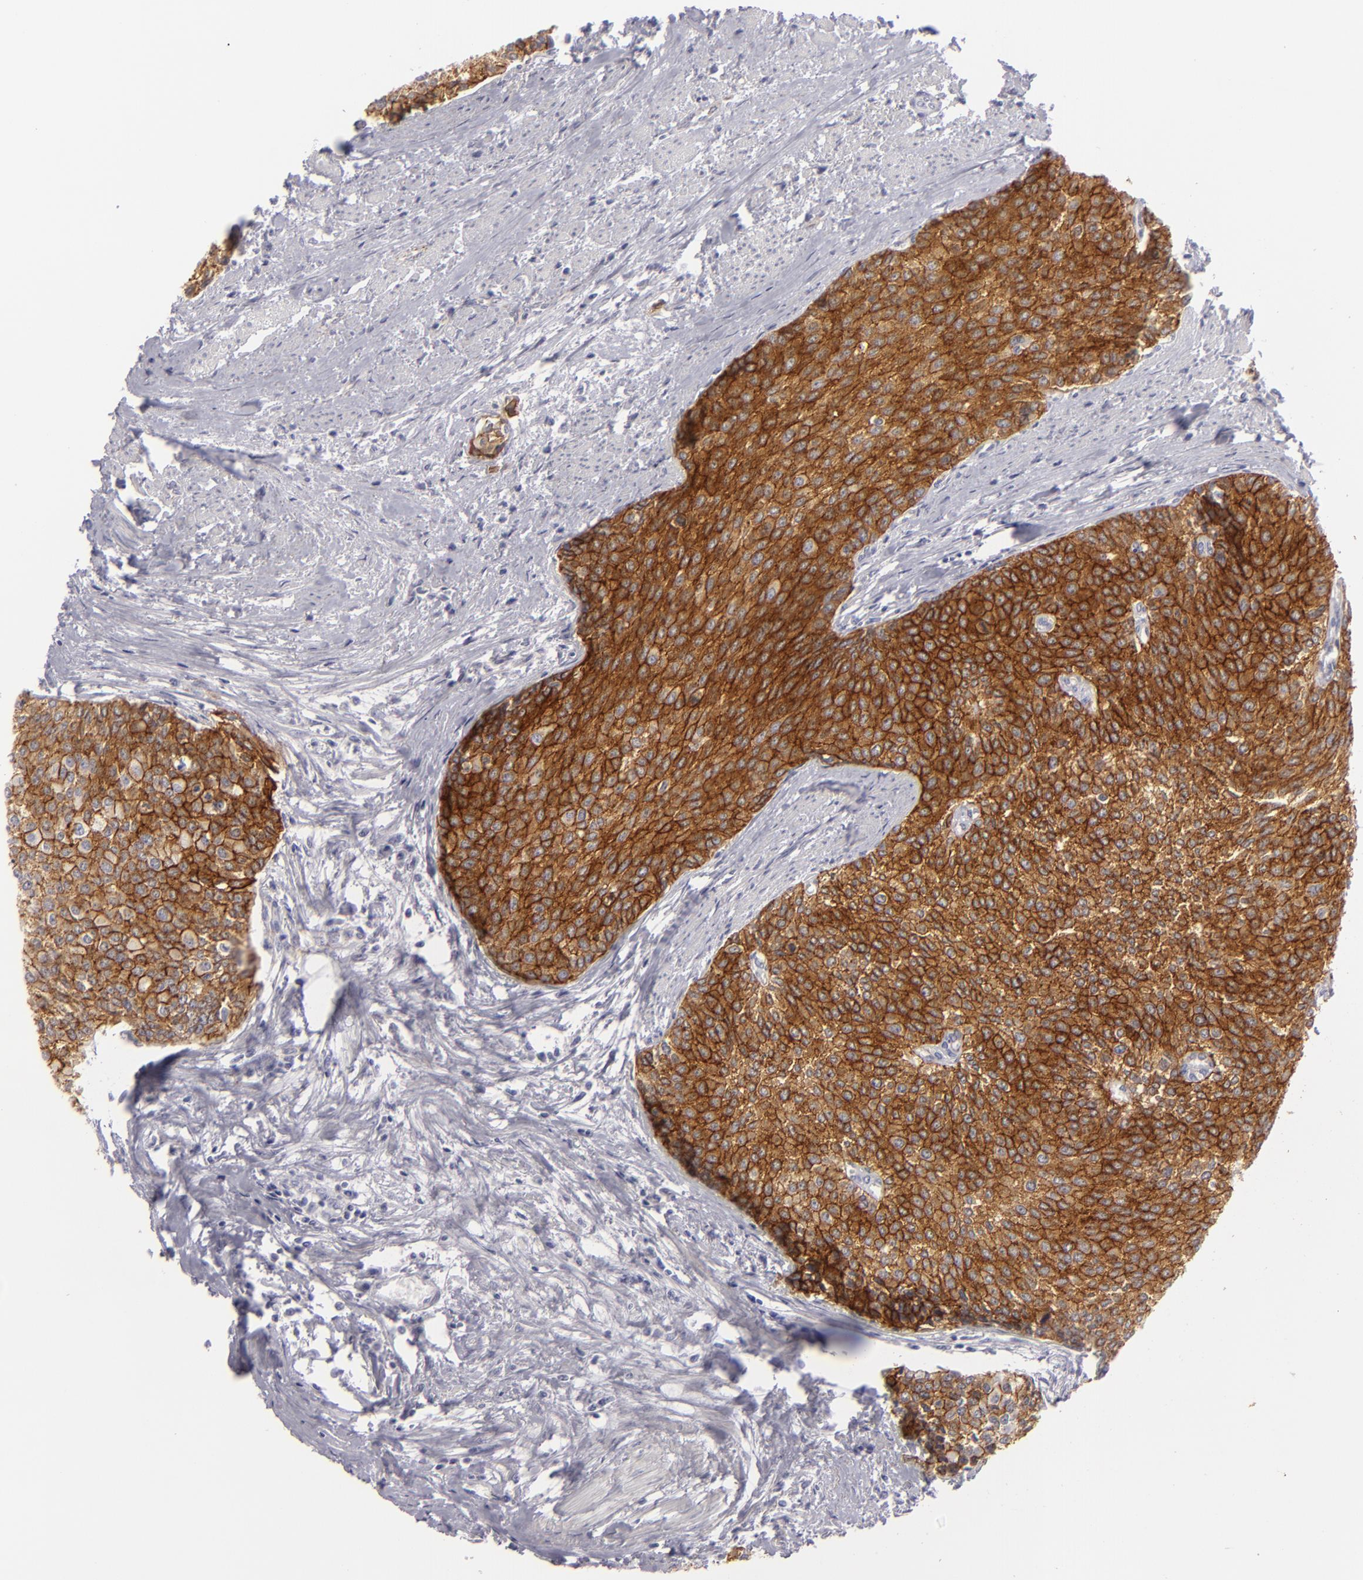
{"staining": {"intensity": "strong", "quantity": ">75%", "location": "cytoplasmic/membranous"}, "tissue": "urothelial cancer", "cell_type": "Tumor cells", "image_type": "cancer", "snomed": [{"axis": "morphology", "description": "Urothelial carcinoma, Low grade"}, {"axis": "topography", "description": "Urinary bladder"}], "caption": "Immunohistochemical staining of human low-grade urothelial carcinoma displays high levels of strong cytoplasmic/membranous staining in approximately >75% of tumor cells. (brown staining indicates protein expression, while blue staining denotes nuclei).", "gene": "JUP", "patient": {"sex": "female", "age": 73}}